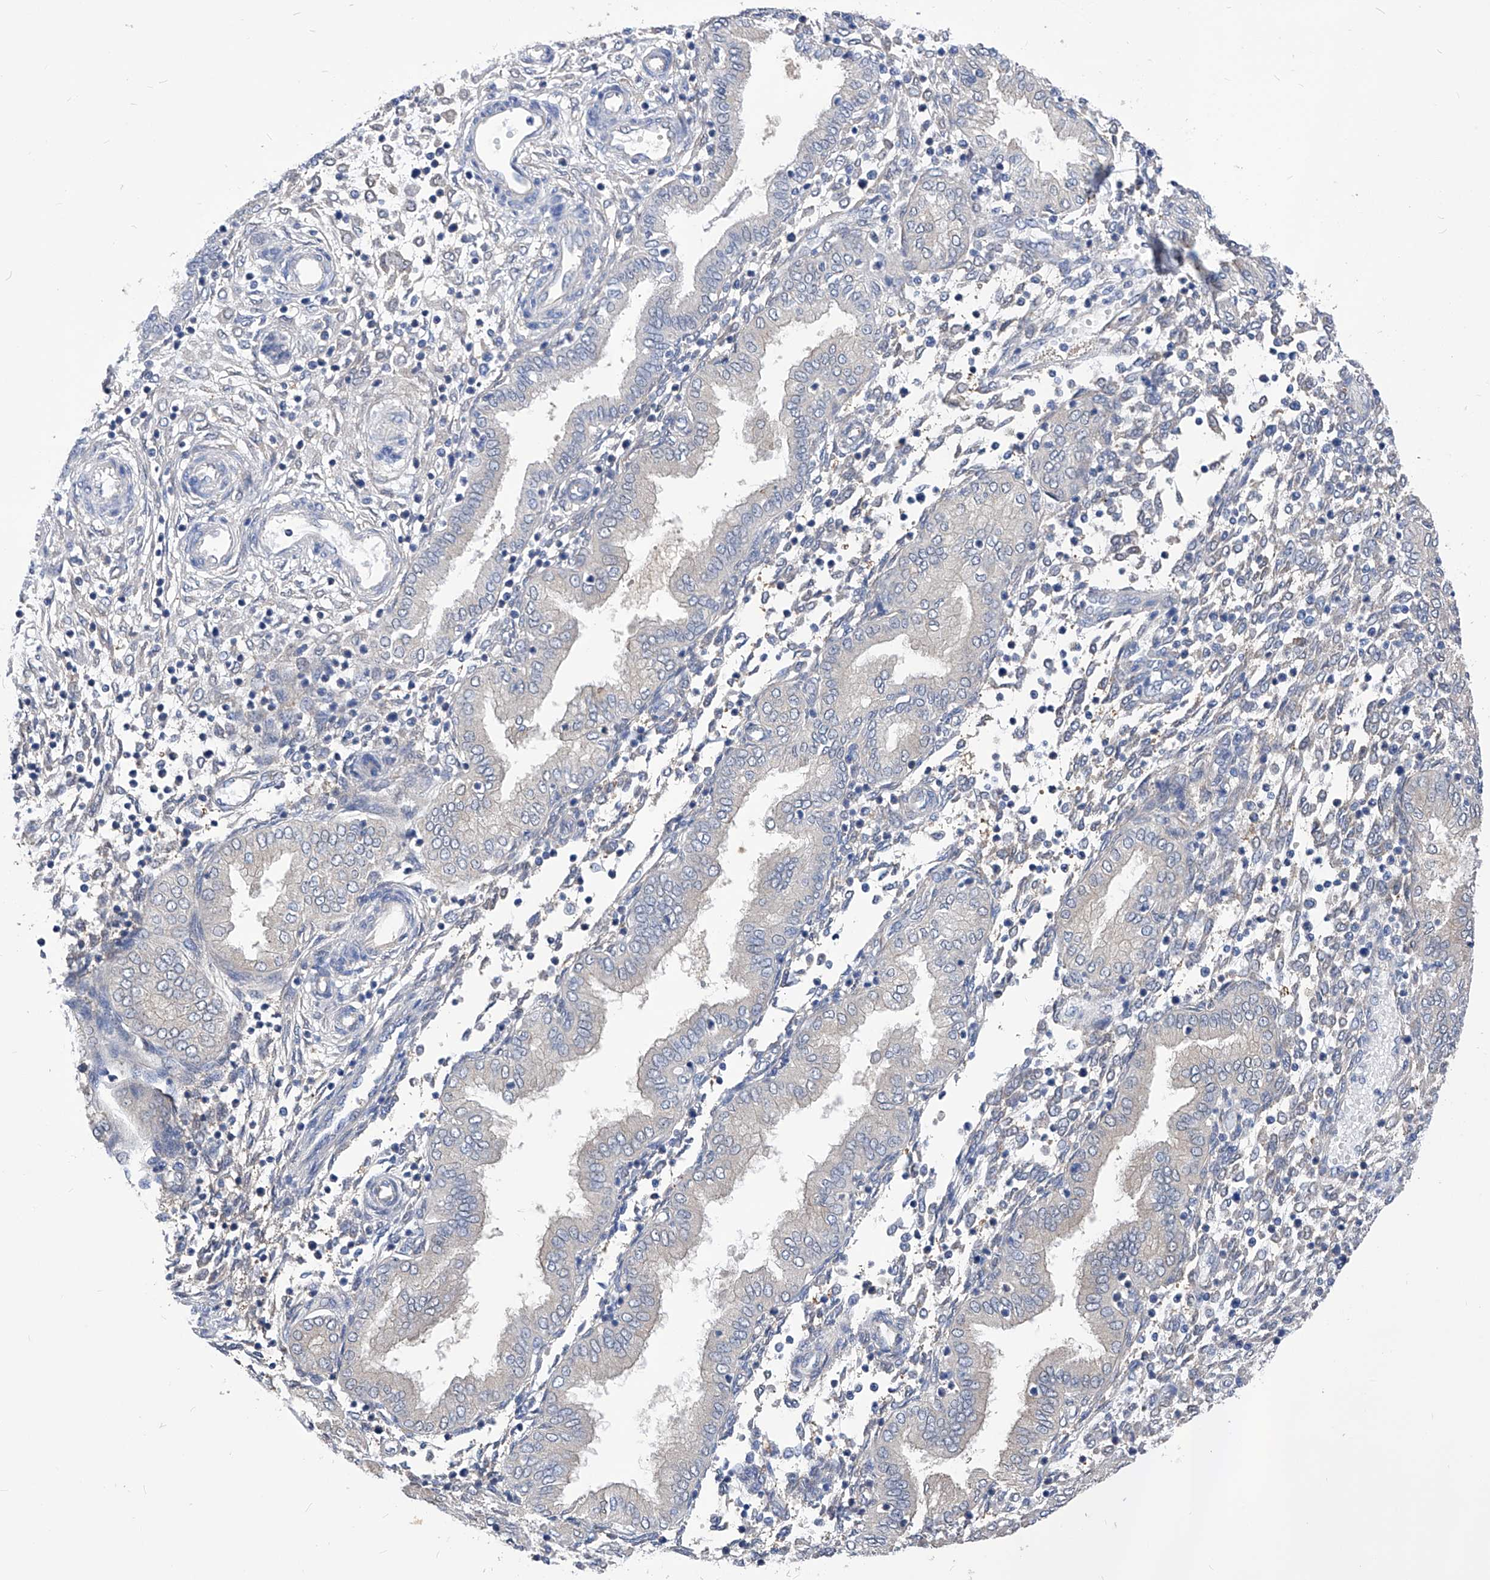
{"staining": {"intensity": "negative", "quantity": "none", "location": "none"}, "tissue": "endometrium", "cell_type": "Cells in endometrial stroma", "image_type": "normal", "snomed": [{"axis": "morphology", "description": "Normal tissue, NOS"}, {"axis": "topography", "description": "Endometrium"}], "caption": "Immunohistochemistry (IHC) micrograph of benign endometrium: human endometrium stained with DAB exhibits no significant protein staining in cells in endometrial stroma. The staining is performed using DAB brown chromogen with nuclei counter-stained in using hematoxylin.", "gene": "XPNPEP1", "patient": {"sex": "female", "age": 53}}